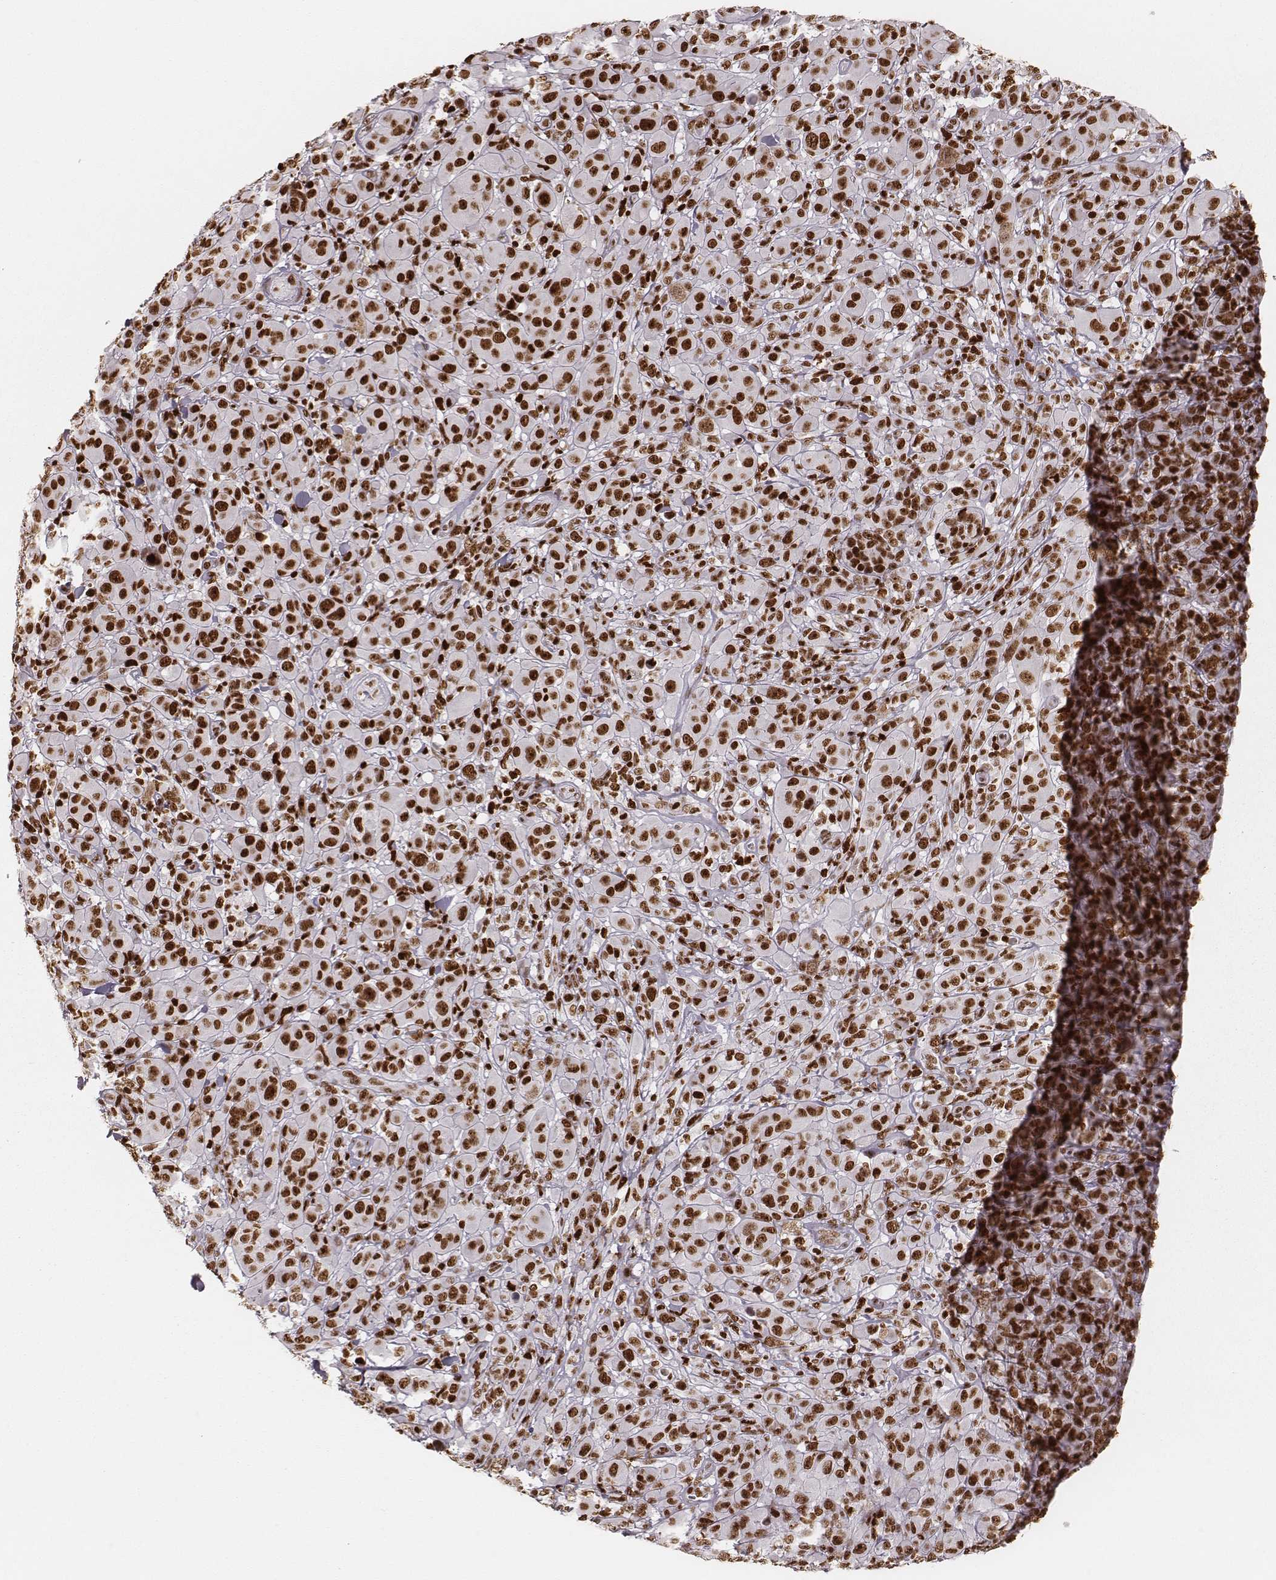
{"staining": {"intensity": "strong", "quantity": ">75%", "location": "nuclear"}, "tissue": "melanoma", "cell_type": "Tumor cells", "image_type": "cancer", "snomed": [{"axis": "morphology", "description": "Malignant melanoma, NOS"}, {"axis": "topography", "description": "Skin"}], "caption": "Immunohistochemistry photomicrograph of malignant melanoma stained for a protein (brown), which demonstrates high levels of strong nuclear staining in about >75% of tumor cells.", "gene": "PARP1", "patient": {"sex": "female", "age": 87}}